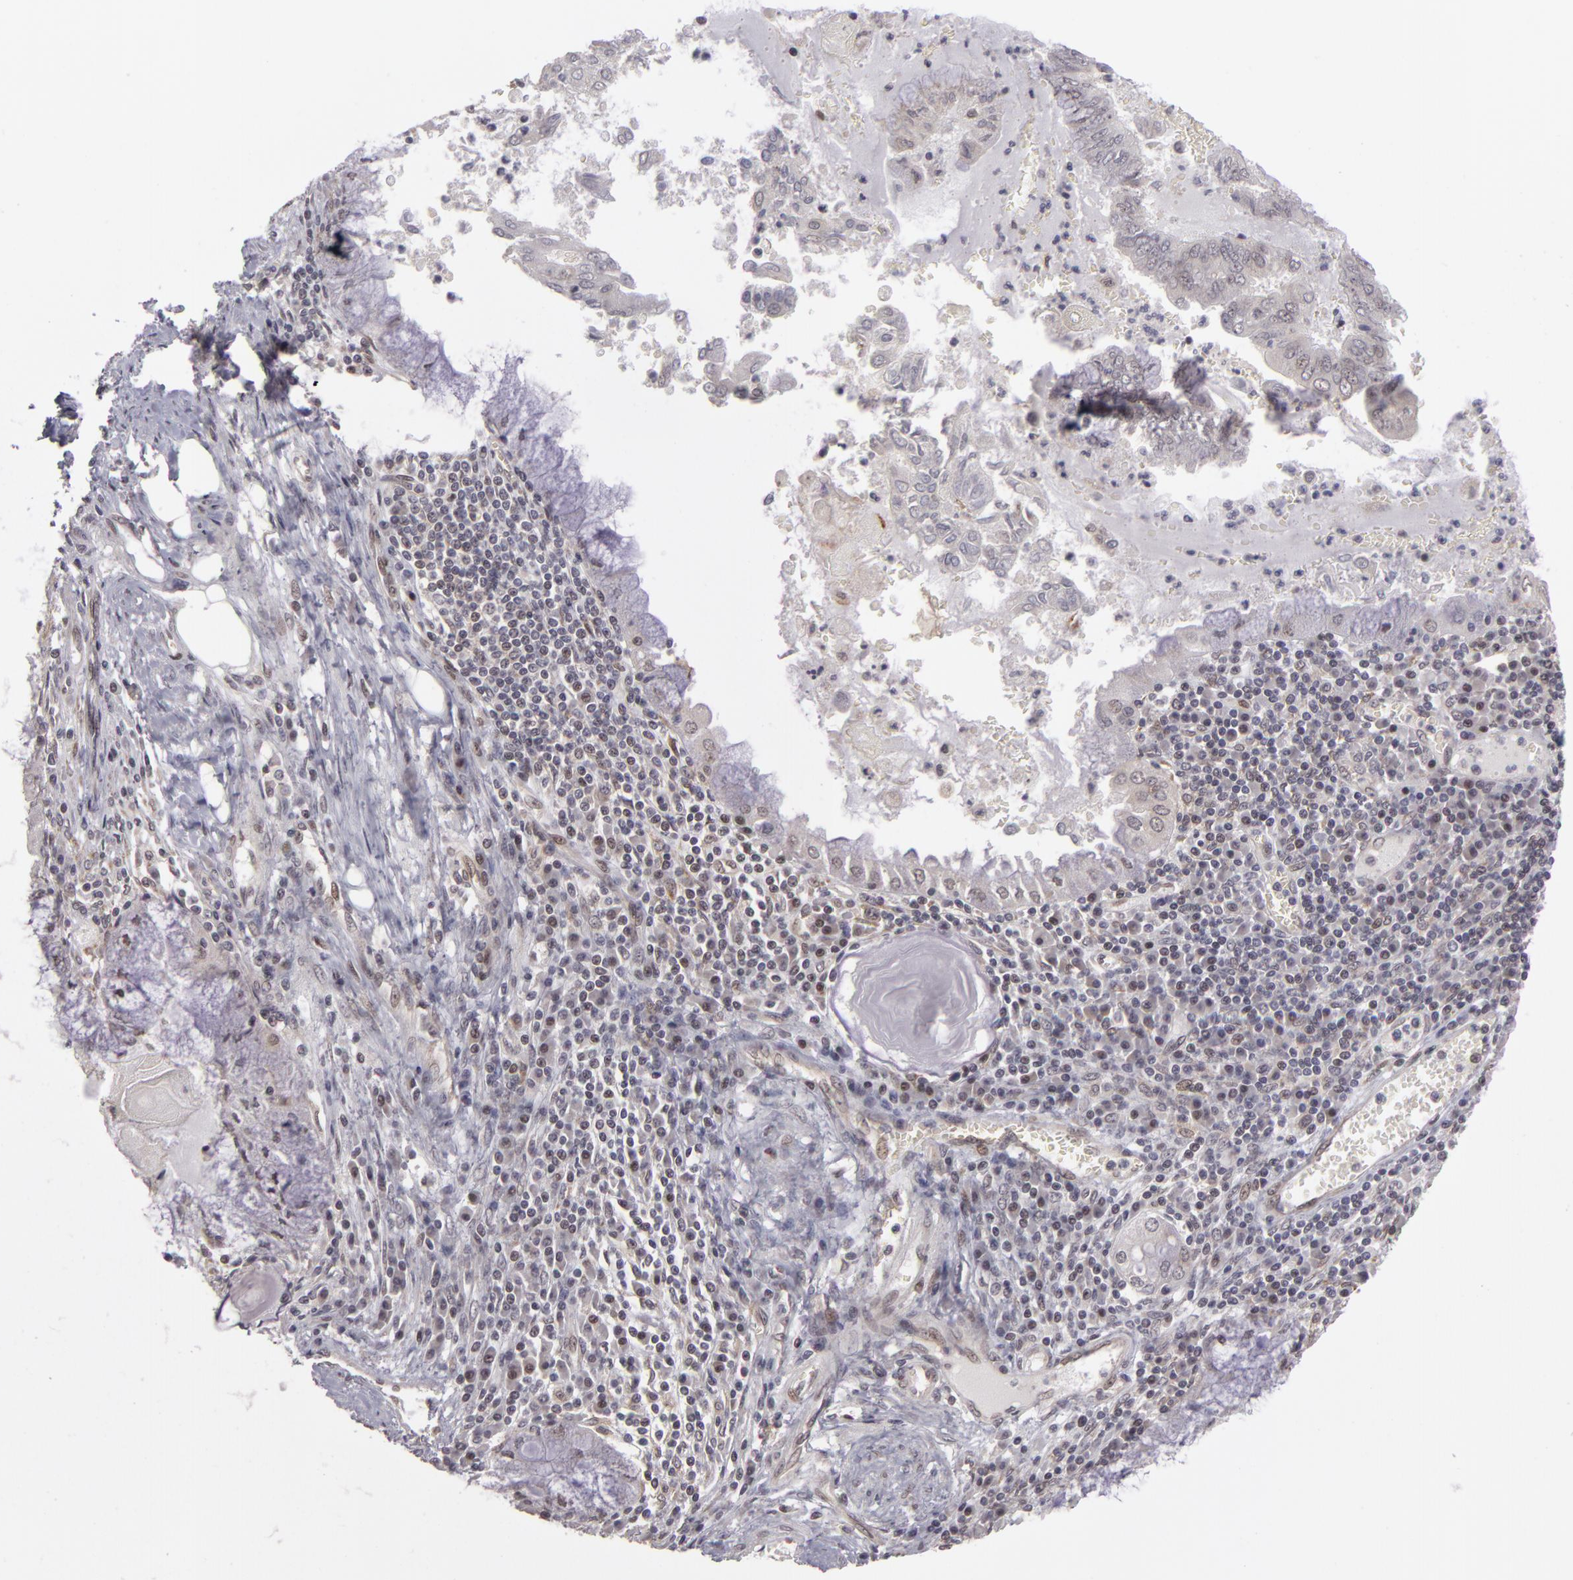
{"staining": {"intensity": "weak", "quantity": "<25%", "location": "nuclear"}, "tissue": "endometrial cancer", "cell_type": "Tumor cells", "image_type": "cancer", "snomed": [{"axis": "morphology", "description": "Adenocarcinoma, NOS"}, {"axis": "topography", "description": "Endometrium"}], "caption": "Micrograph shows no protein staining in tumor cells of endometrial adenocarcinoma tissue.", "gene": "ZNF133", "patient": {"sex": "female", "age": 79}}